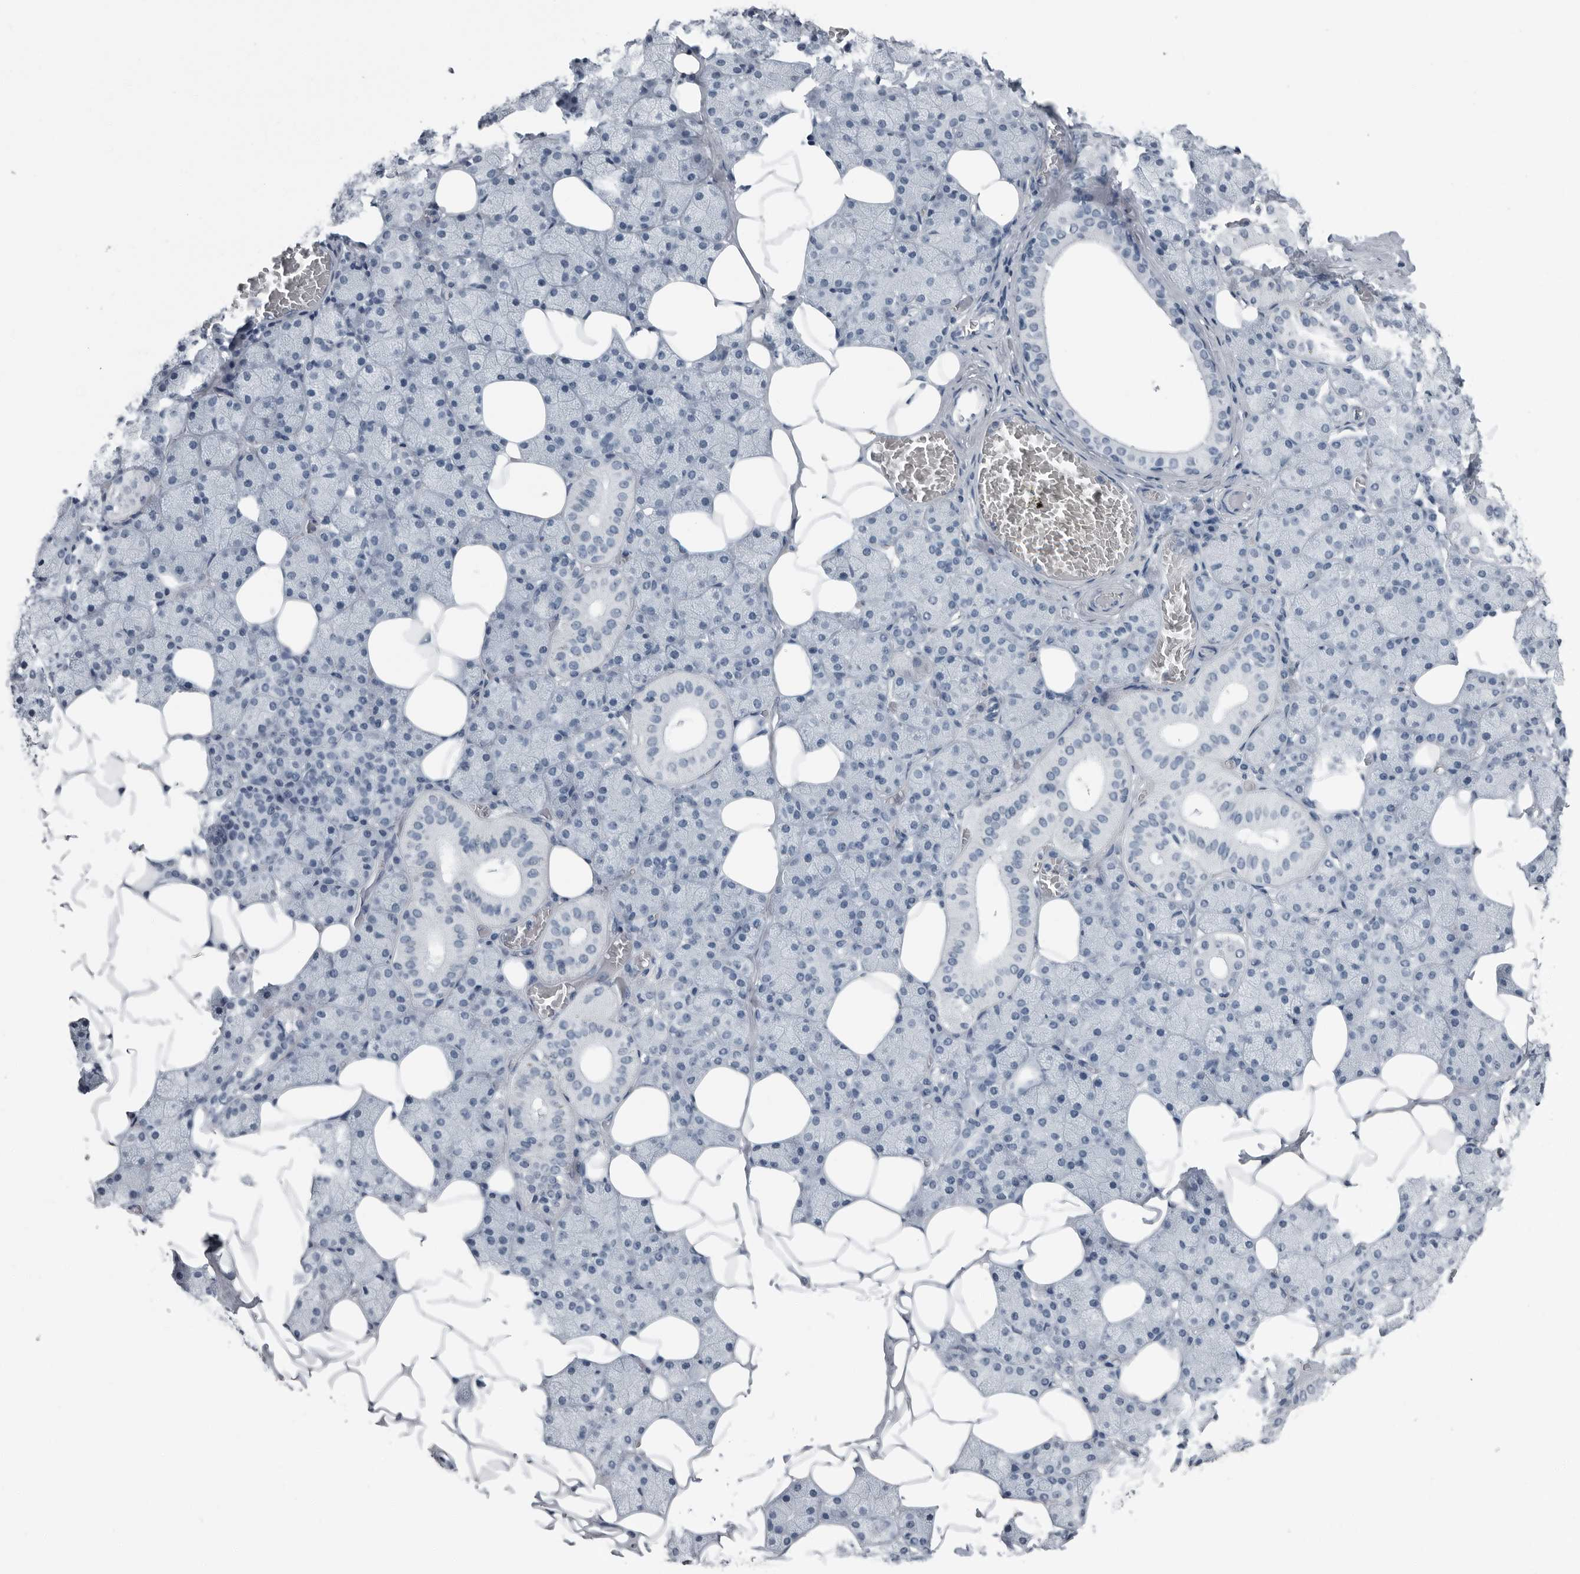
{"staining": {"intensity": "negative", "quantity": "none", "location": "none"}, "tissue": "salivary gland", "cell_type": "Glandular cells", "image_type": "normal", "snomed": [{"axis": "morphology", "description": "Normal tissue, NOS"}, {"axis": "topography", "description": "Salivary gland"}], "caption": "Image shows no protein positivity in glandular cells of benign salivary gland. (DAB immunohistochemistry (IHC) visualized using brightfield microscopy, high magnification).", "gene": "PRSS1", "patient": {"sex": "female", "age": 33}}